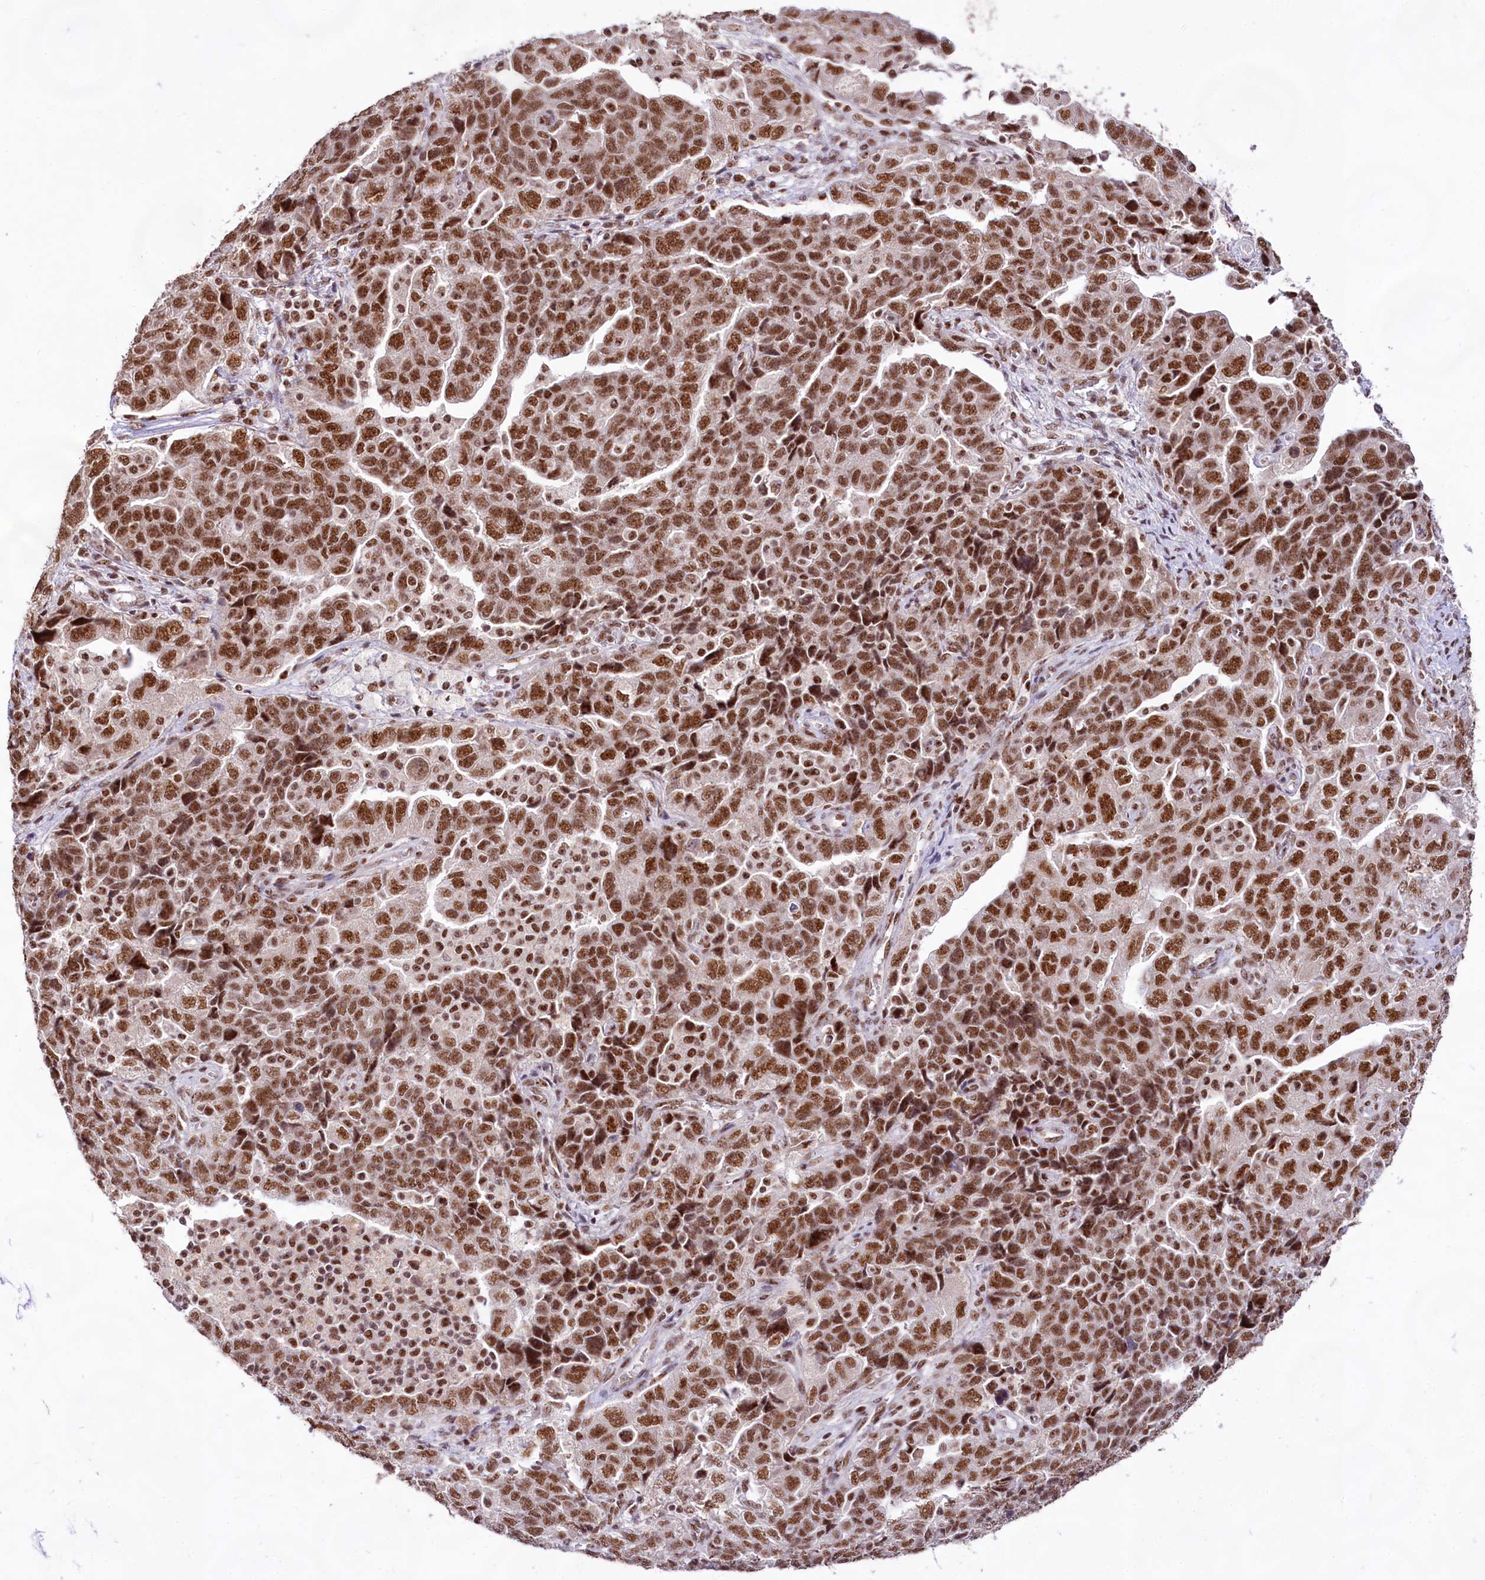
{"staining": {"intensity": "strong", "quantity": ">75%", "location": "nuclear"}, "tissue": "ovarian cancer", "cell_type": "Tumor cells", "image_type": "cancer", "snomed": [{"axis": "morphology", "description": "Carcinoma, NOS"}, {"axis": "morphology", "description": "Cystadenocarcinoma, serous, NOS"}, {"axis": "topography", "description": "Ovary"}], "caption": "Immunohistochemistry (IHC) micrograph of neoplastic tissue: human ovarian cancer stained using immunohistochemistry displays high levels of strong protein expression localized specifically in the nuclear of tumor cells, appearing as a nuclear brown color.", "gene": "HIRA", "patient": {"sex": "female", "age": 69}}